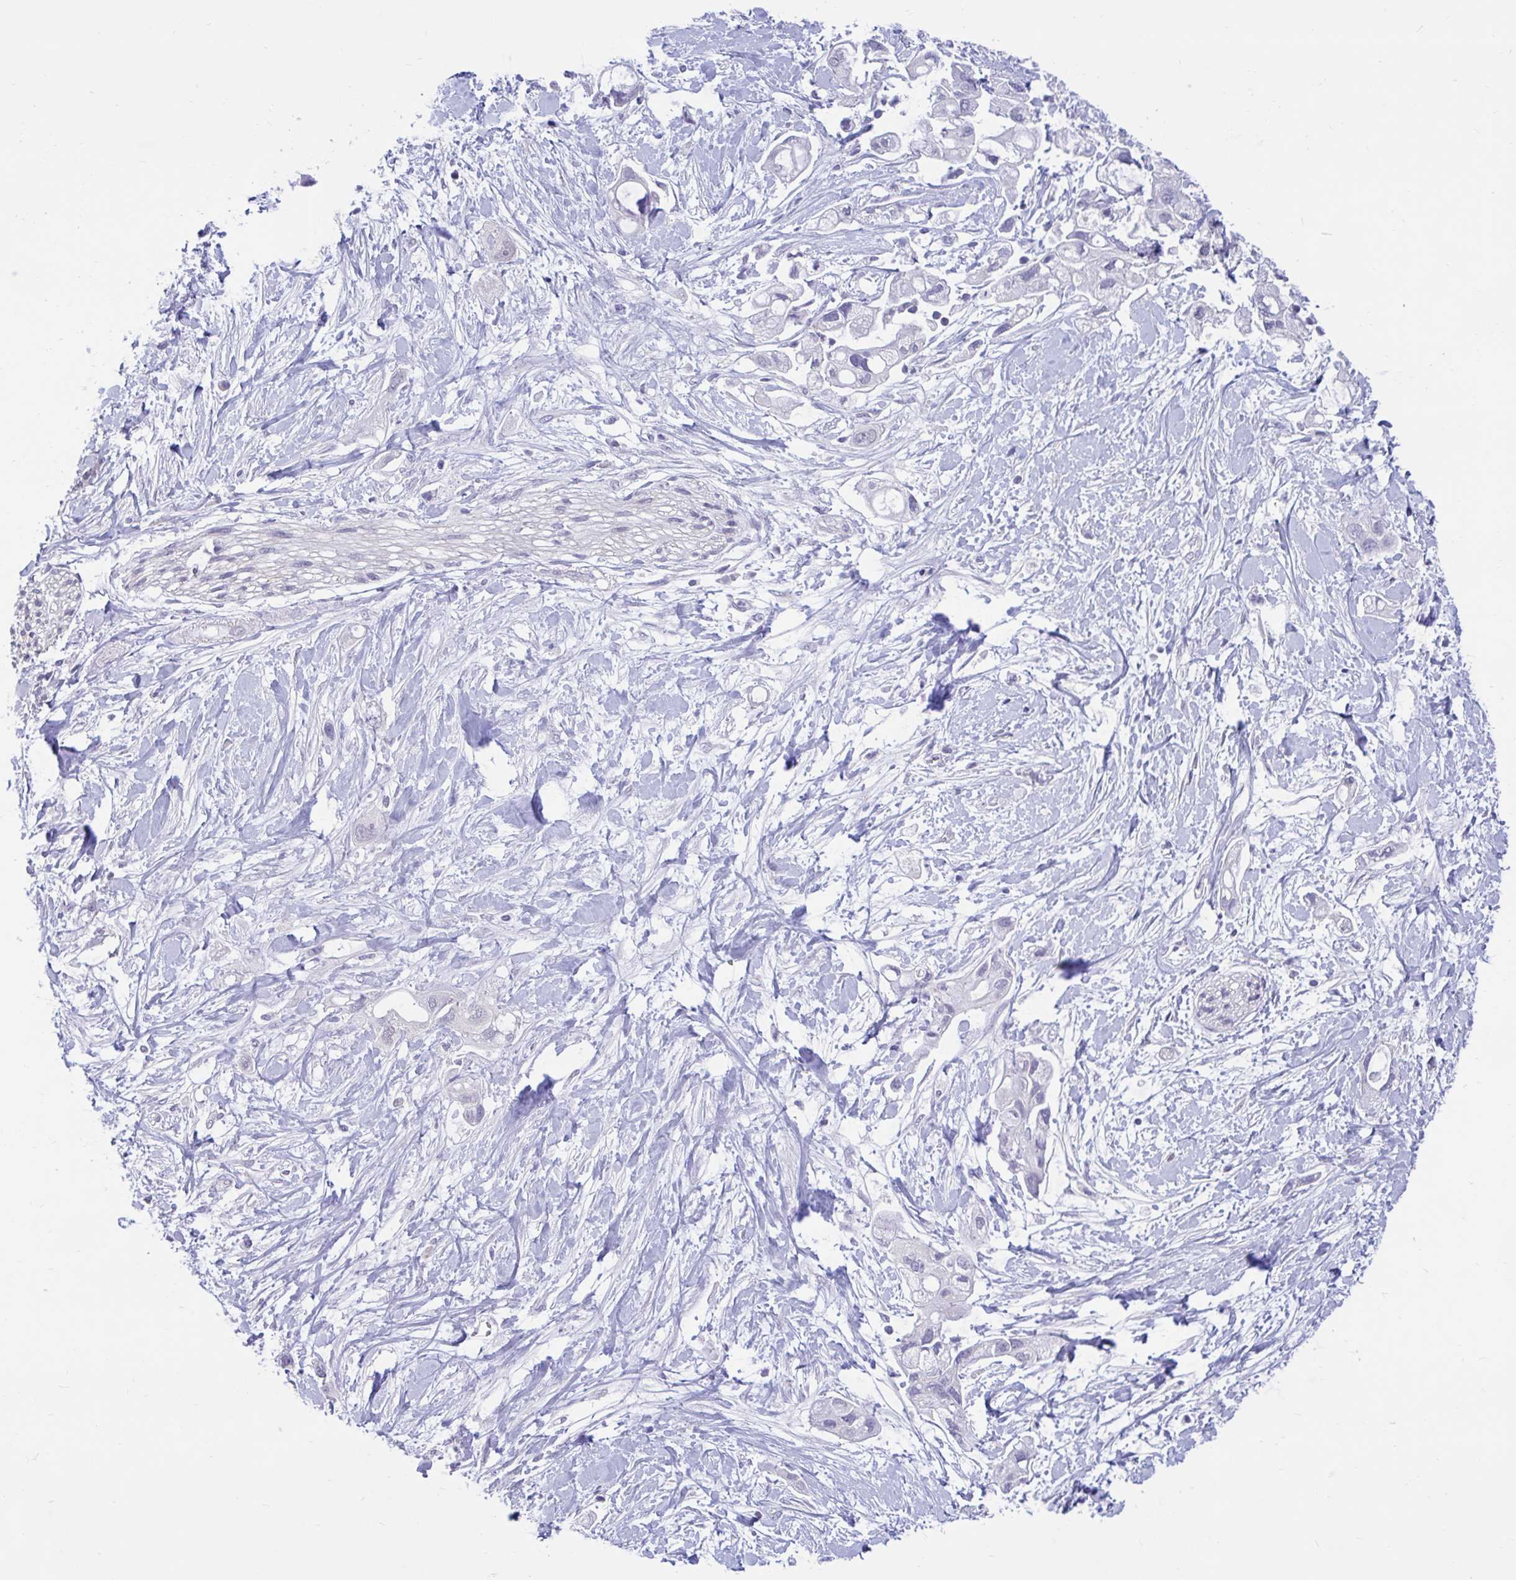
{"staining": {"intensity": "negative", "quantity": "none", "location": "none"}, "tissue": "pancreatic cancer", "cell_type": "Tumor cells", "image_type": "cancer", "snomed": [{"axis": "morphology", "description": "Adenocarcinoma, NOS"}, {"axis": "topography", "description": "Pancreas"}], "caption": "Protein analysis of pancreatic adenocarcinoma reveals no significant staining in tumor cells.", "gene": "ARPP19", "patient": {"sex": "female", "age": 56}}